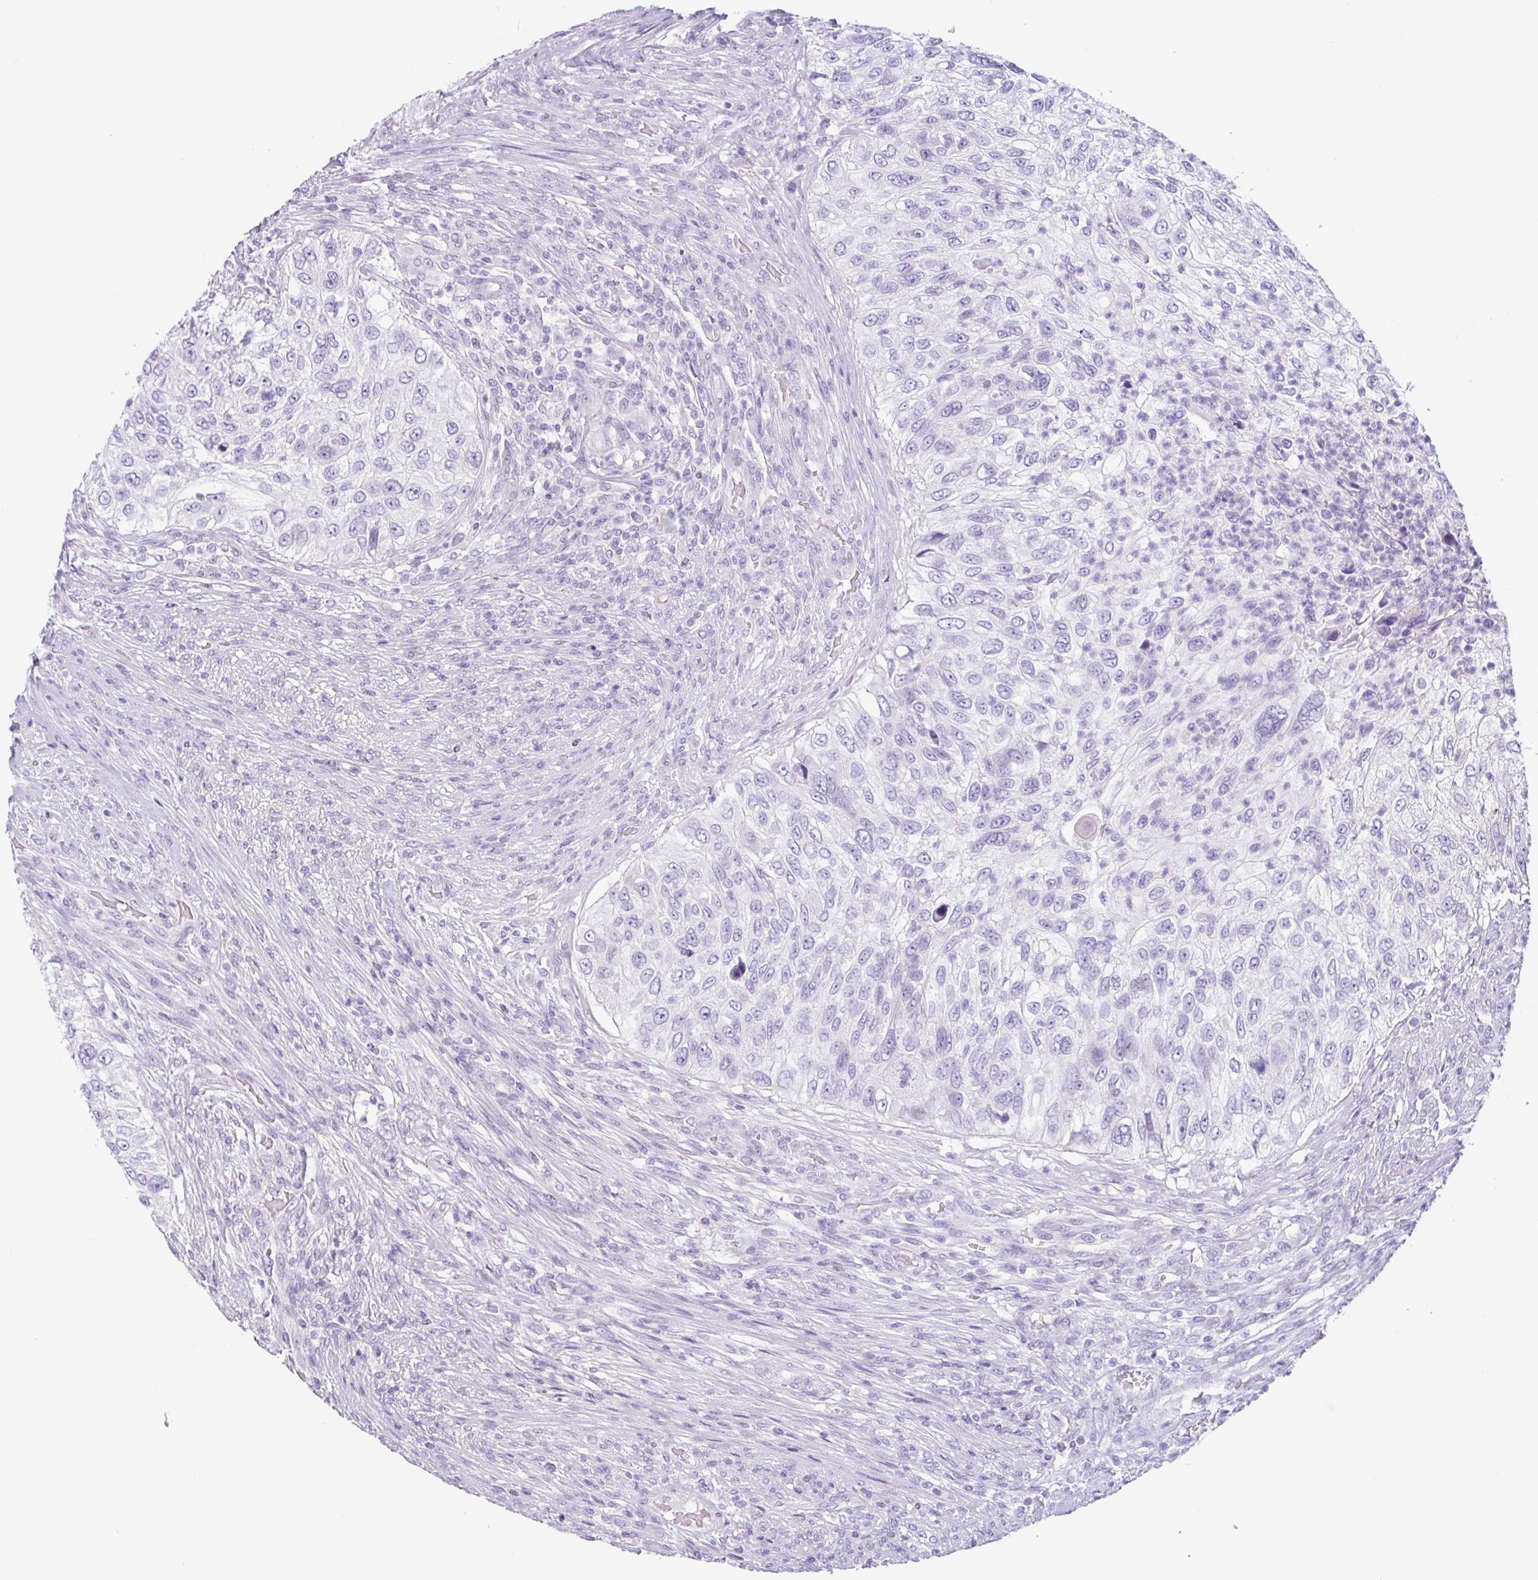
{"staining": {"intensity": "negative", "quantity": "none", "location": "none"}, "tissue": "urothelial cancer", "cell_type": "Tumor cells", "image_type": "cancer", "snomed": [{"axis": "morphology", "description": "Urothelial carcinoma, High grade"}, {"axis": "topography", "description": "Urinary bladder"}], "caption": "A micrograph of urothelial carcinoma (high-grade) stained for a protein displays no brown staining in tumor cells.", "gene": "CTSE", "patient": {"sex": "female", "age": 60}}